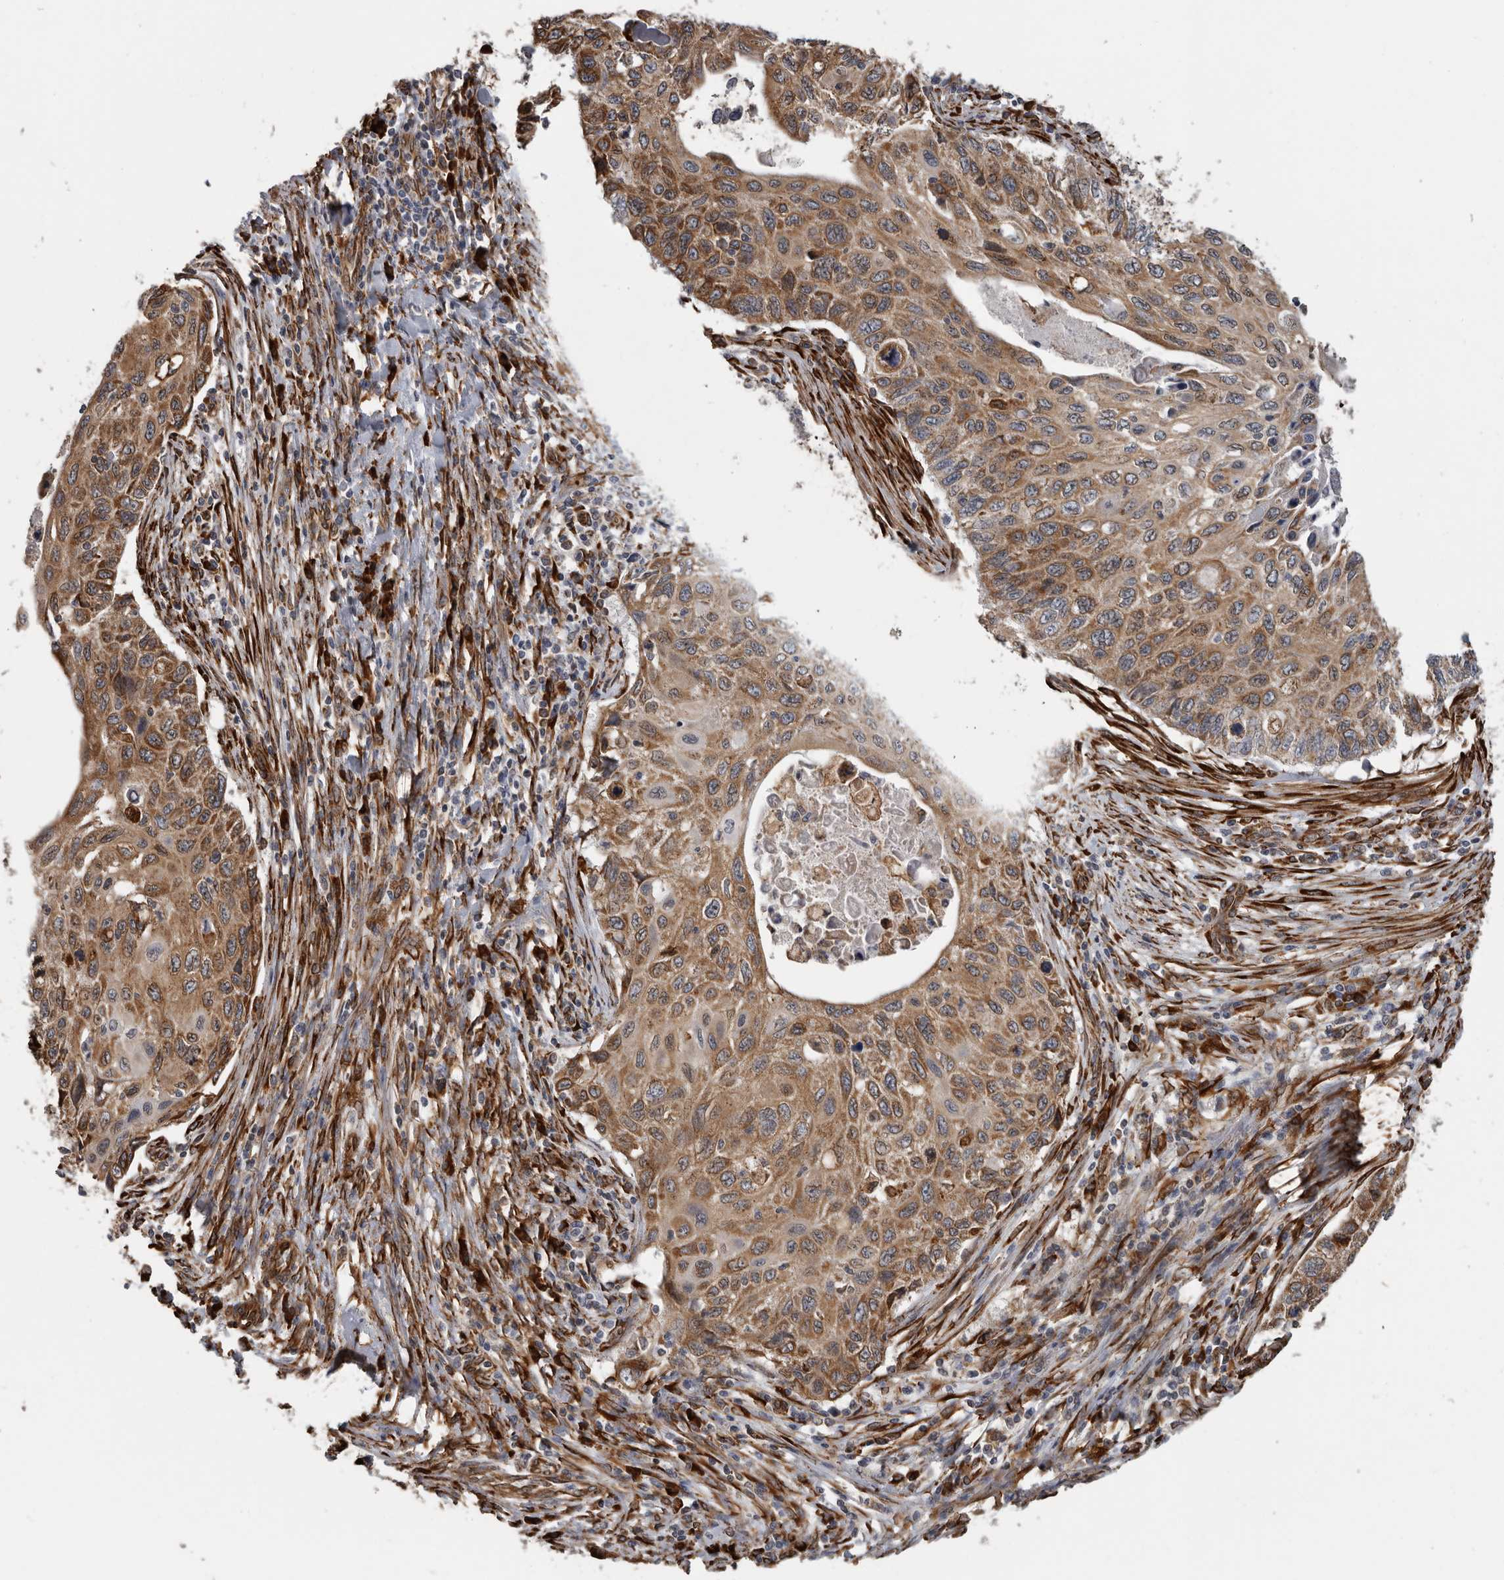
{"staining": {"intensity": "moderate", "quantity": ">75%", "location": "cytoplasmic/membranous"}, "tissue": "cervical cancer", "cell_type": "Tumor cells", "image_type": "cancer", "snomed": [{"axis": "morphology", "description": "Squamous cell carcinoma, NOS"}, {"axis": "topography", "description": "Cervix"}], "caption": "High-power microscopy captured an IHC micrograph of cervical cancer, revealing moderate cytoplasmic/membranous positivity in approximately >75% of tumor cells.", "gene": "CEP350", "patient": {"sex": "female", "age": 70}}